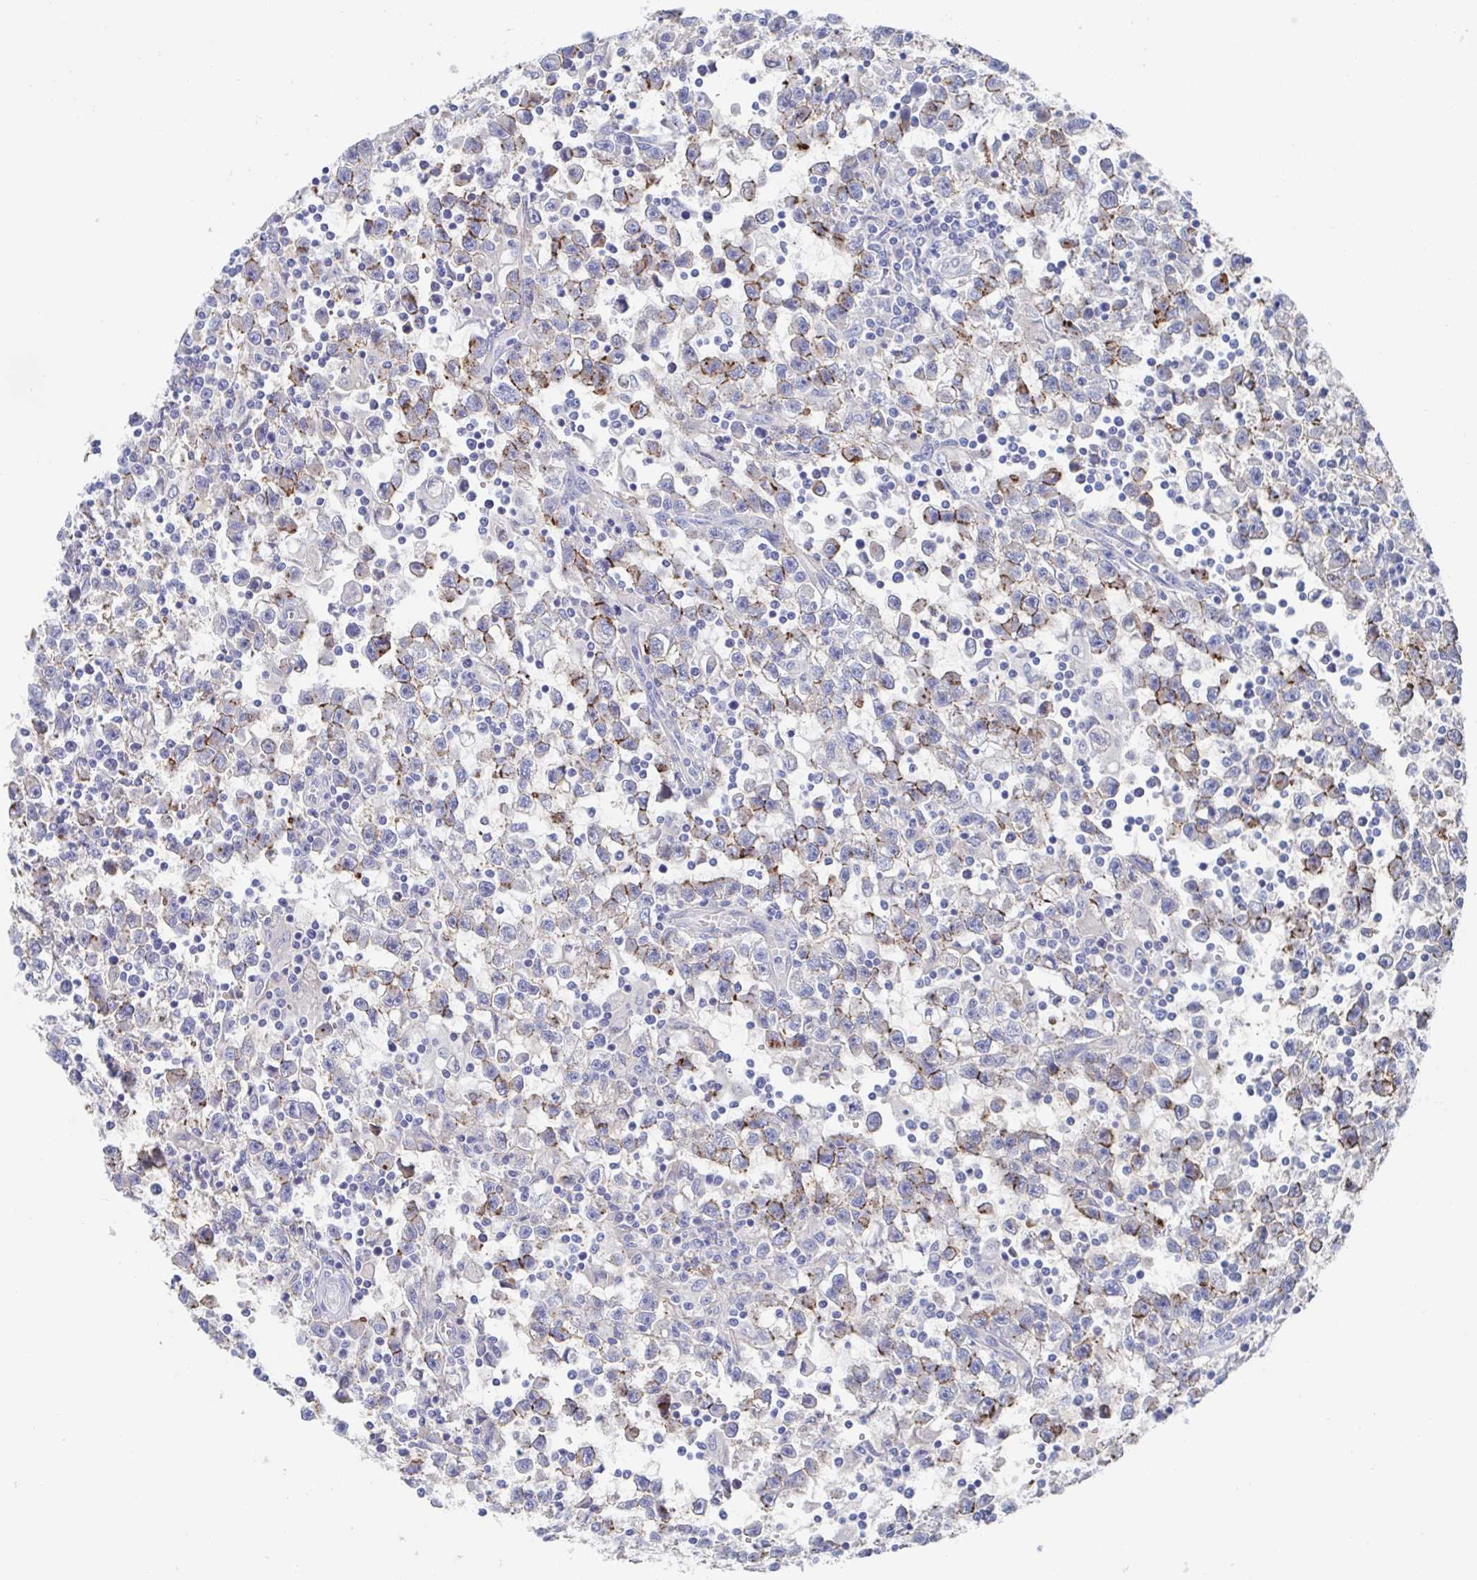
{"staining": {"intensity": "moderate", "quantity": "<25%", "location": "cytoplasmic/membranous"}, "tissue": "testis cancer", "cell_type": "Tumor cells", "image_type": "cancer", "snomed": [{"axis": "morphology", "description": "Seminoma, NOS"}, {"axis": "topography", "description": "Testis"}], "caption": "IHC image of human testis seminoma stained for a protein (brown), which shows low levels of moderate cytoplasmic/membranous expression in approximately <25% of tumor cells.", "gene": "CDH2", "patient": {"sex": "male", "age": 31}}